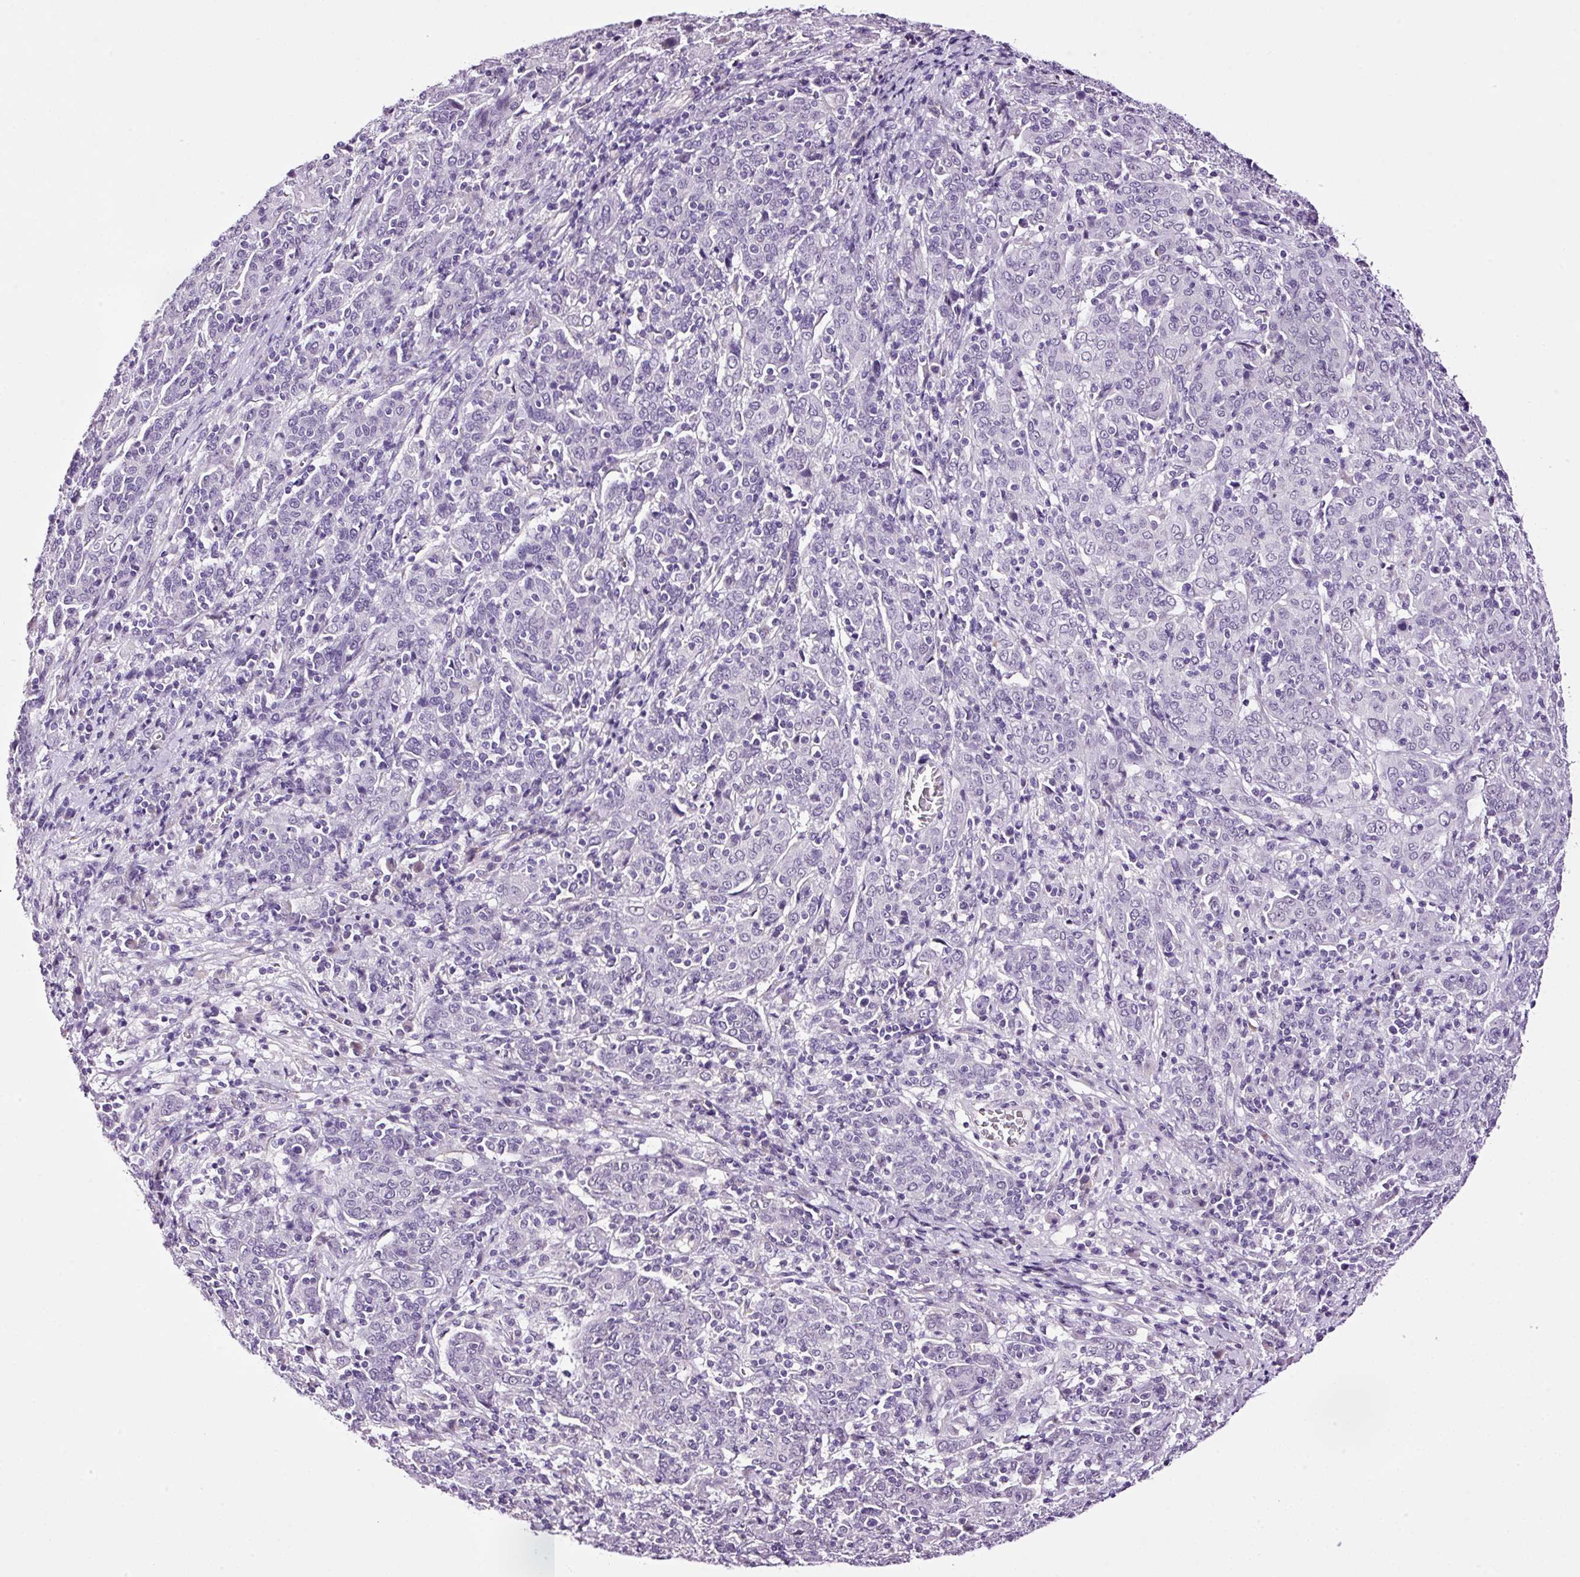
{"staining": {"intensity": "negative", "quantity": "none", "location": "none"}, "tissue": "cervical cancer", "cell_type": "Tumor cells", "image_type": "cancer", "snomed": [{"axis": "morphology", "description": "Squamous cell carcinoma, NOS"}, {"axis": "topography", "description": "Cervix"}], "caption": "Squamous cell carcinoma (cervical) was stained to show a protein in brown. There is no significant positivity in tumor cells. (Brightfield microscopy of DAB (3,3'-diaminobenzidine) IHC at high magnification).", "gene": "RTF2", "patient": {"sex": "female", "age": 67}}